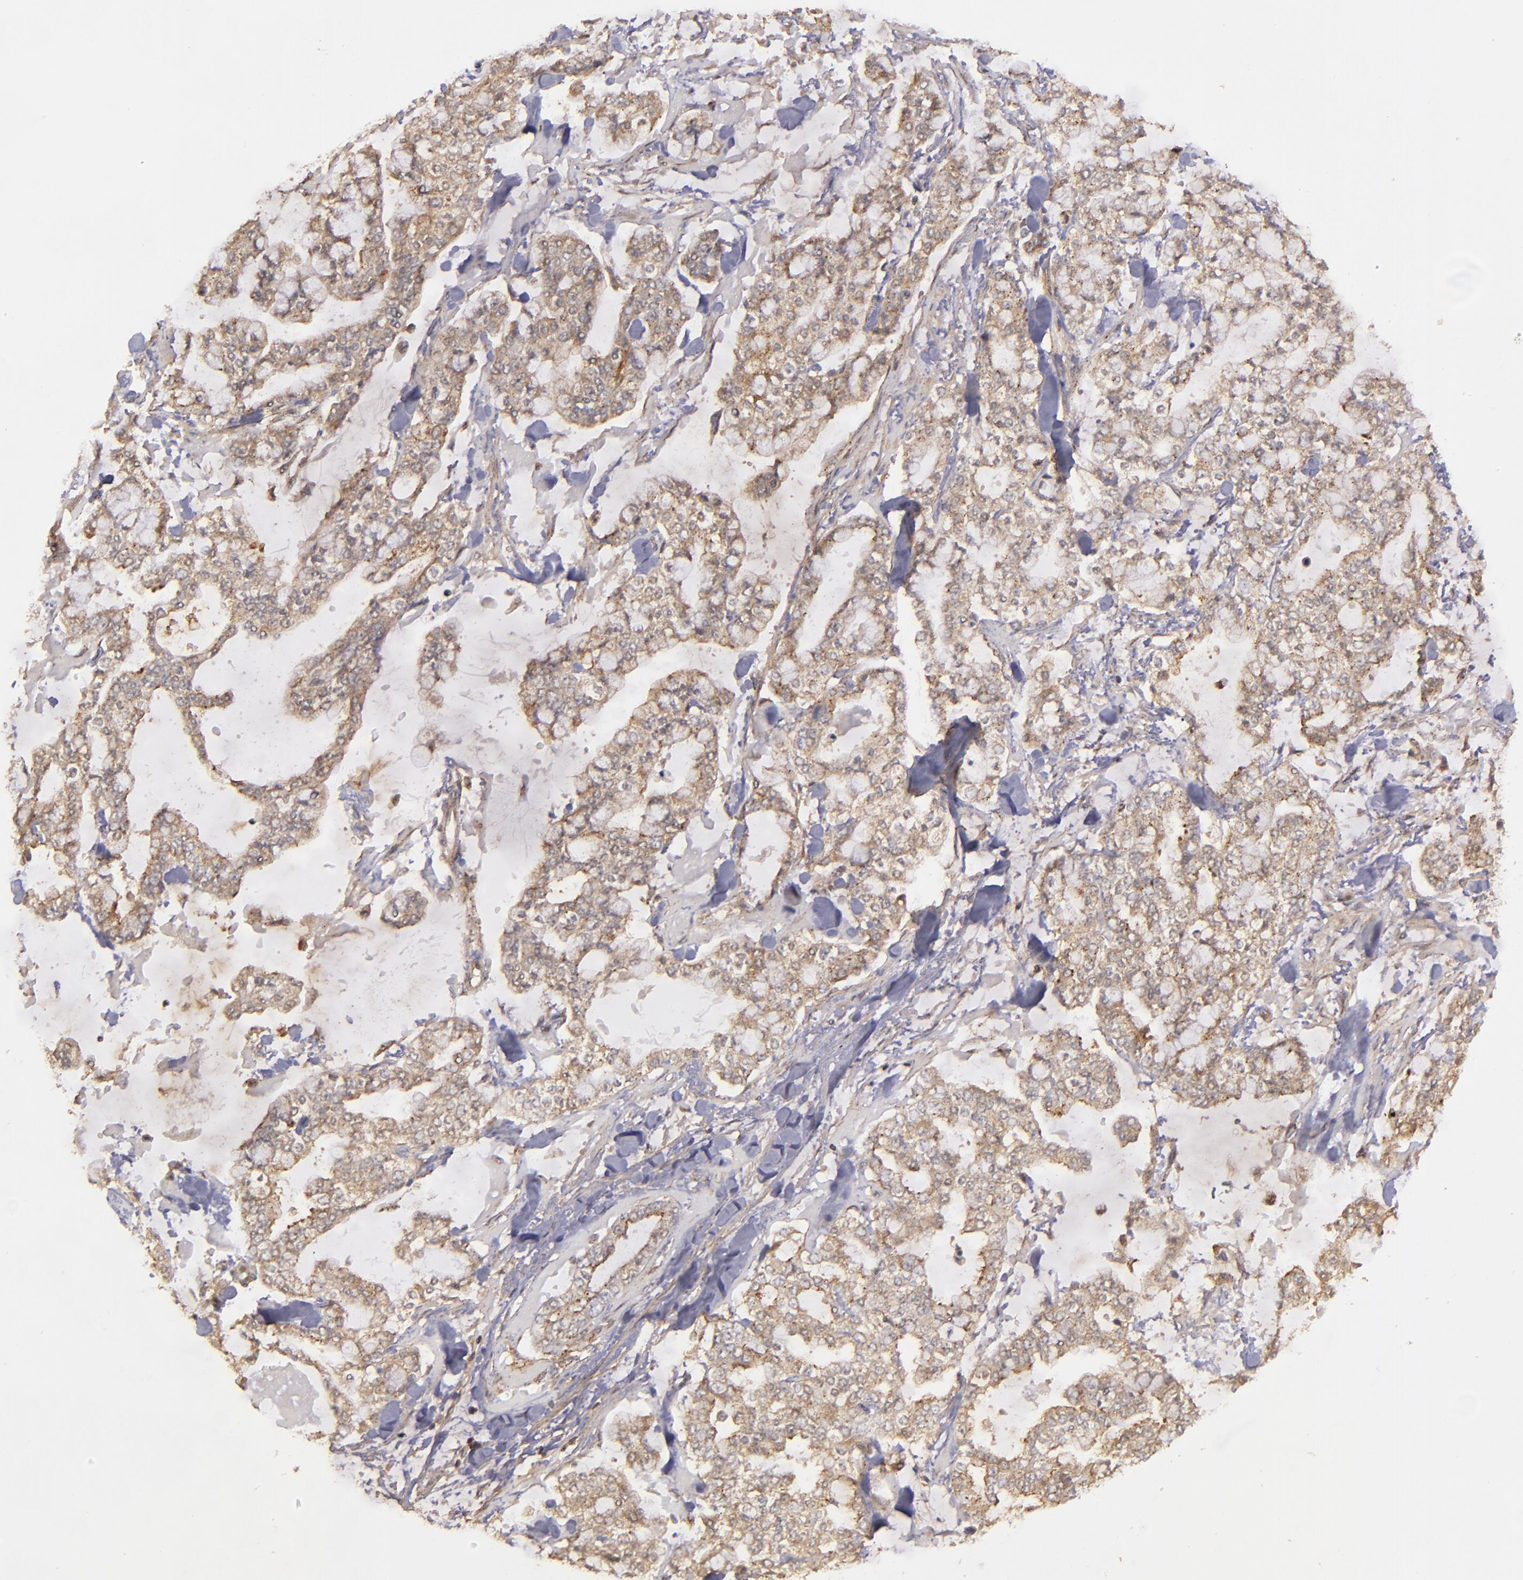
{"staining": {"intensity": "moderate", "quantity": ">75%", "location": "cytoplasmic/membranous"}, "tissue": "stomach cancer", "cell_type": "Tumor cells", "image_type": "cancer", "snomed": [{"axis": "morphology", "description": "Normal tissue, NOS"}, {"axis": "morphology", "description": "Adenocarcinoma, NOS"}, {"axis": "topography", "description": "Stomach, upper"}, {"axis": "topography", "description": "Stomach"}], "caption": "An immunohistochemistry (IHC) image of tumor tissue is shown. Protein staining in brown shows moderate cytoplasmic/membranous positivity in stomach adenocarcinoma within tumor cells.", "gene": "ZFYVE1", "patient": {"sex": "male", "age": 76}}